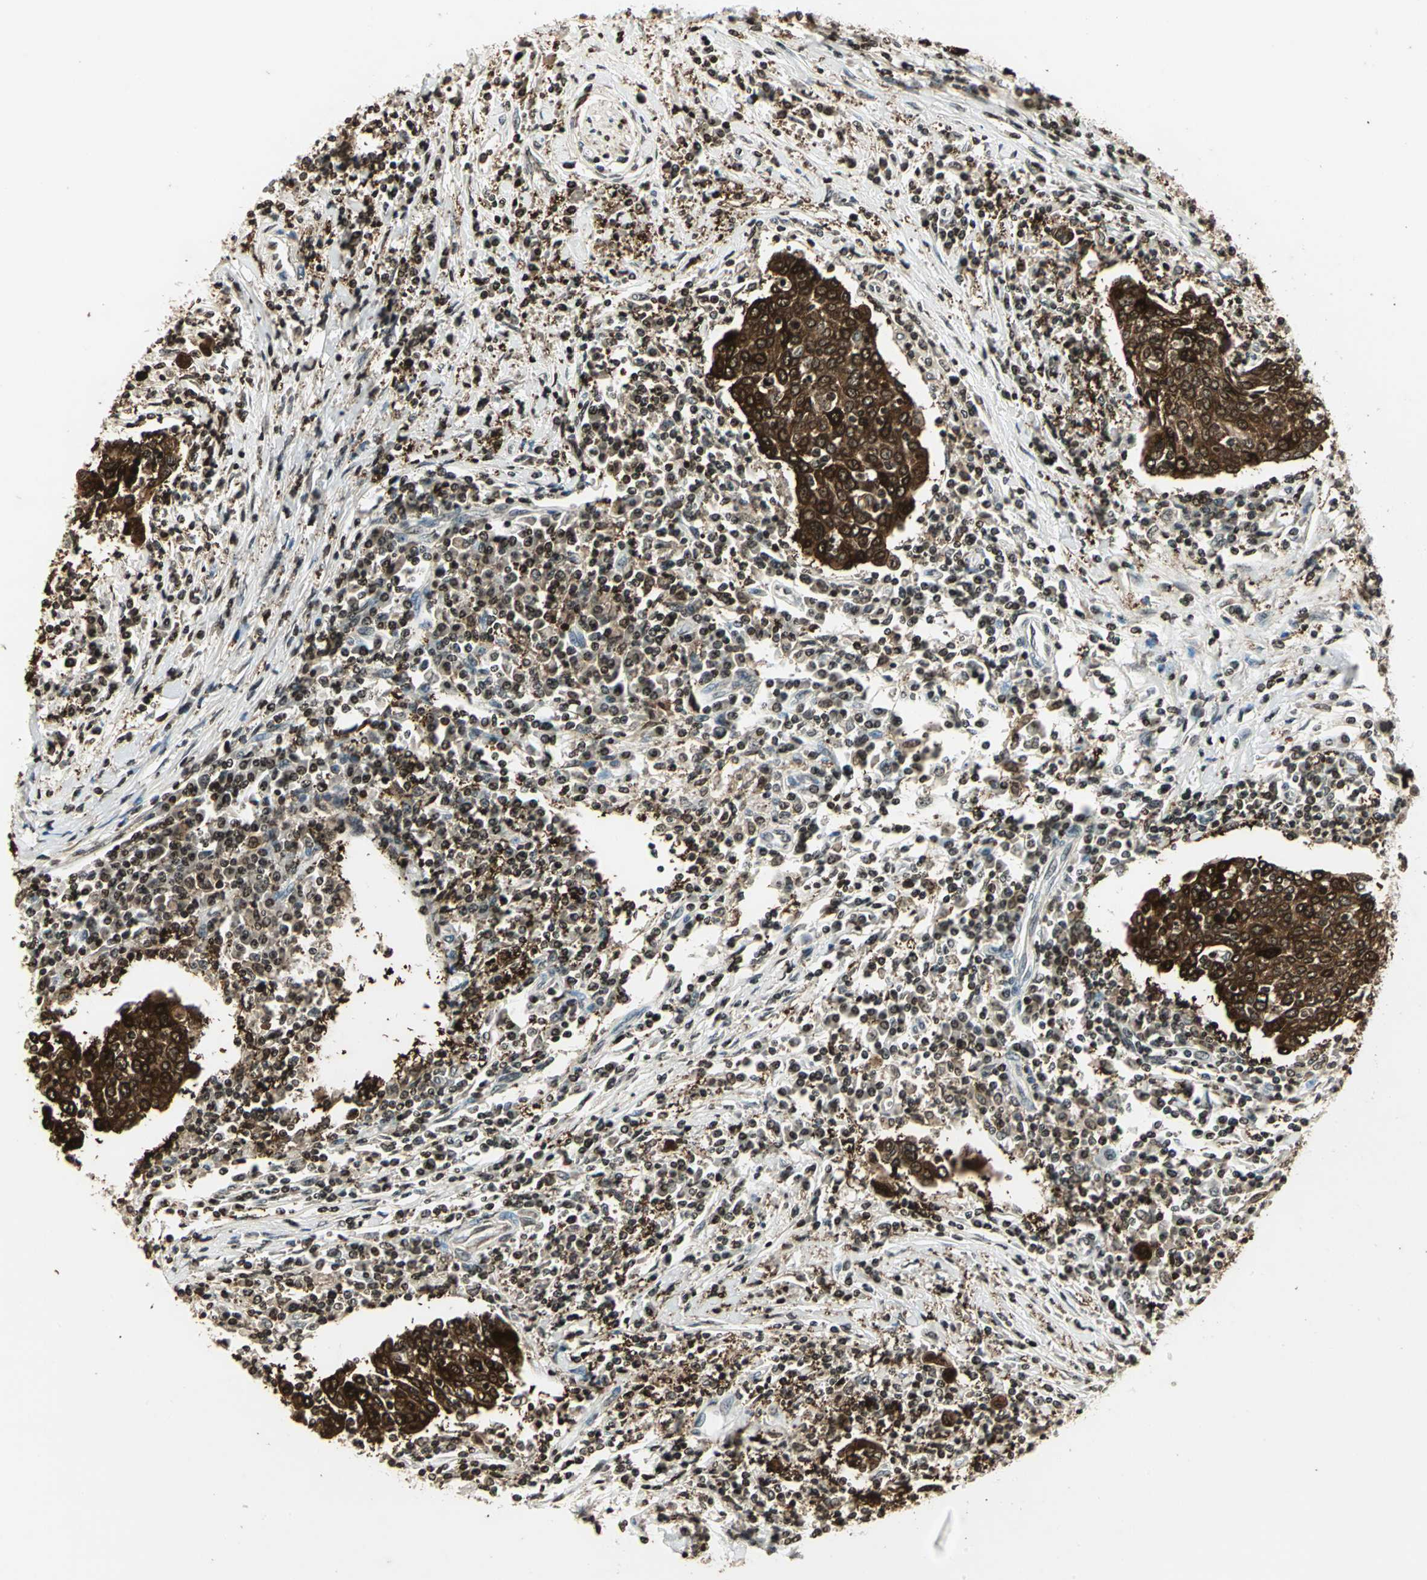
{"staining": {"intensity": "strong", "quantity": ">75%", "location": "cytoplasmic/membranous,nuclear"}, "tissue": "cervical cancer", "cell_type": "Tumor cells", "image_type": "cancer", "snomed": [{"axis": "morphology", "description": "Squamous cell carcinoma, NOS"}, {"axis": "topography", "description": "Cervix"}], "caption": "Immunohistochemistry of cervical squamous cell carcinoma demonstrates high levels of strong cytoplasmic/membranous and nuclear positivity in about >75% of tumor cells. (Brightfield microscopy of DAB IHC at high magnification).", "gene": "LGALS3", "patient": {"sex": "female", "age": 40}}